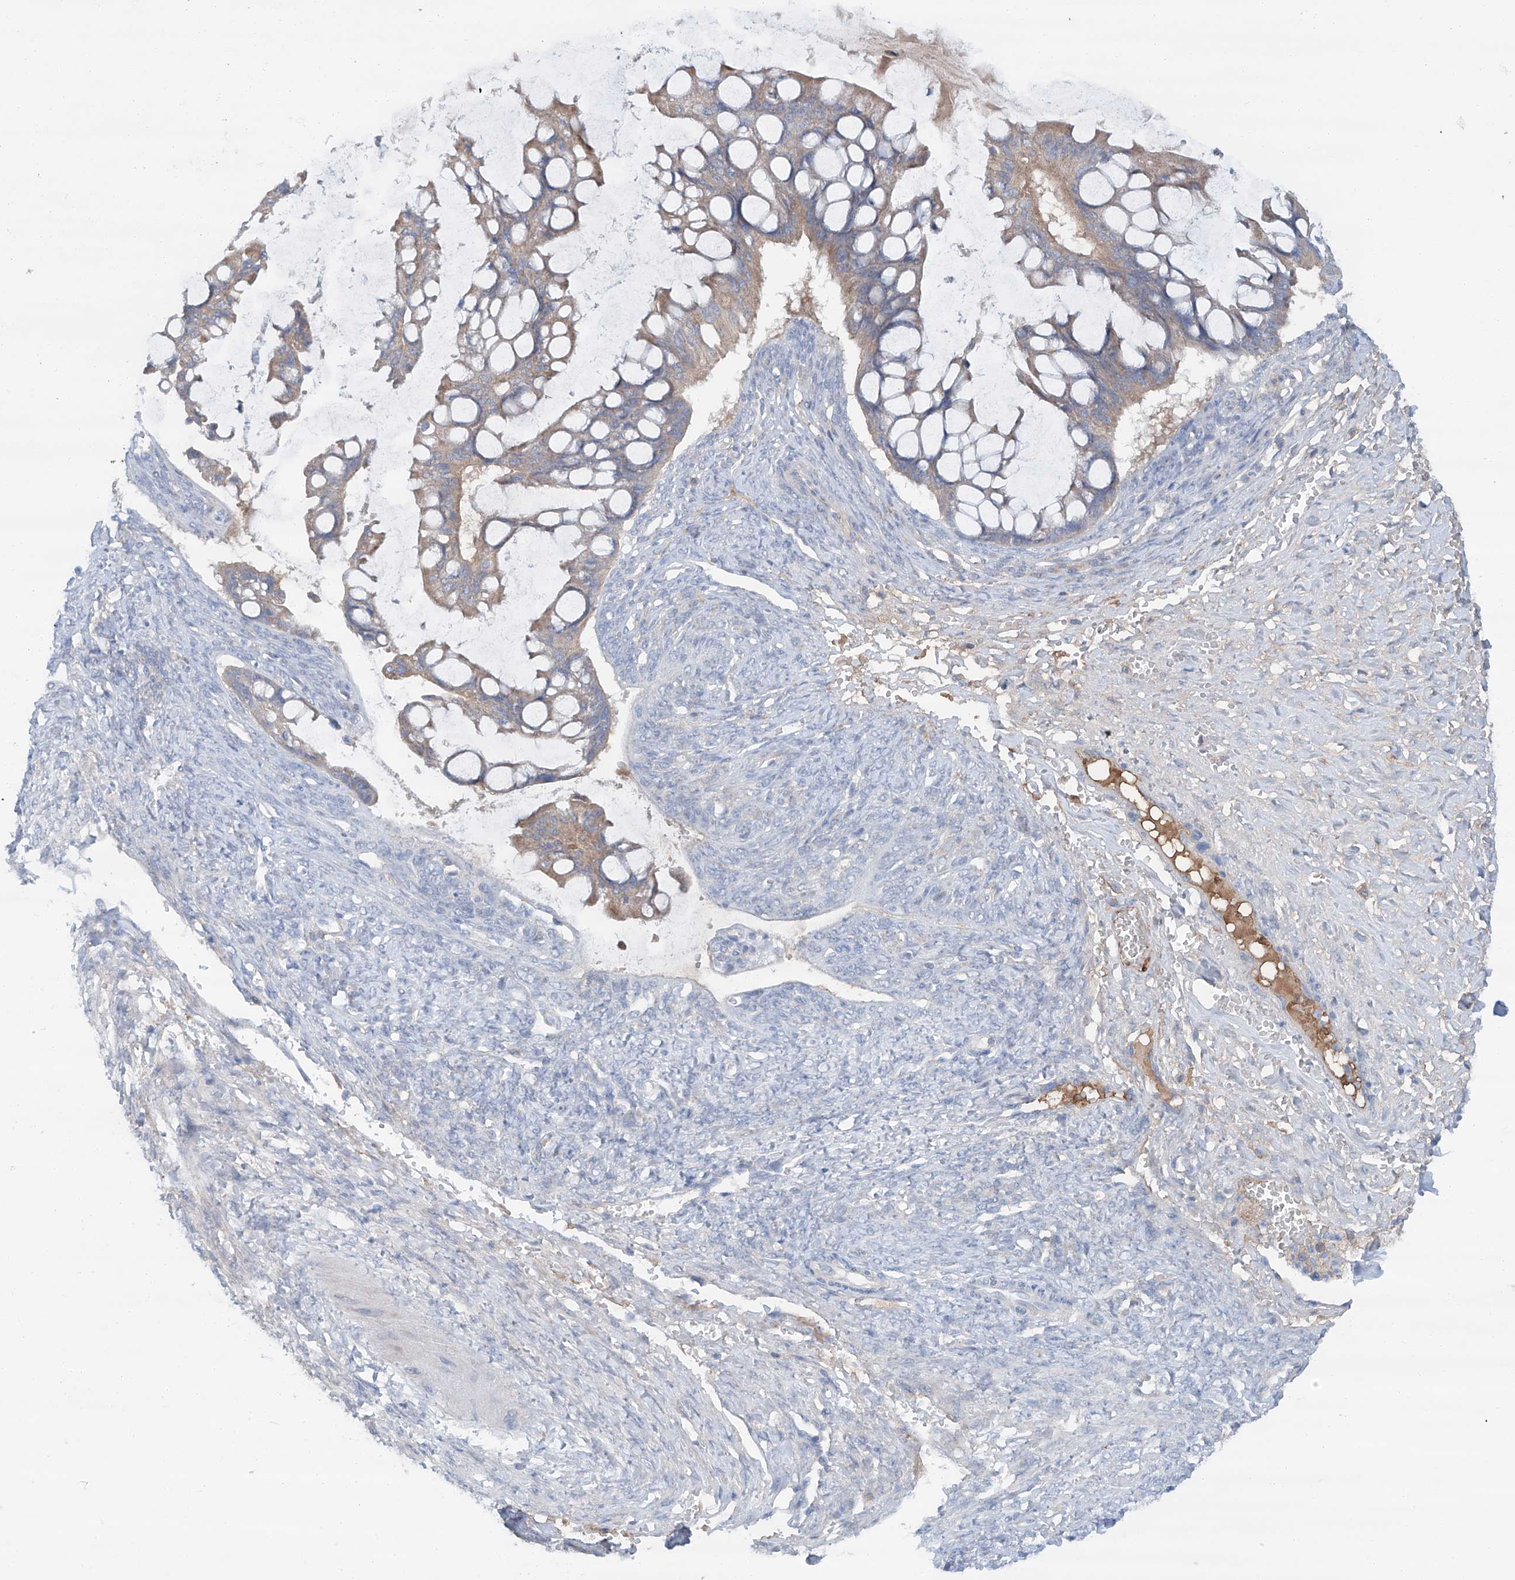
{"staining": {"intensity": "weak", "quantity": ">75%", "location": "cytoplasmic/membranous"}, "tissue": "ovarian cancer", "cell_type": "Tumor cells", "image_type": "cancer", "snomed": [{"axis": "morphology", "description": "Cystadenocarcinoma, mucinous, NOS"}, {"axis": "topography", "description": "Ovary"}], "caption": "IHC staining of ovarian cancer (mucinous cystadenocarcinoma), which shows low levels of weak cytoplasmic/membranous positivity in about >75% of tumor cells indicating weak cytoplasmic/membranous protein expression. The staining was performed using DAB (brown) for protein detection and nuclei were counterstained in hematoxylin (blue).", "gene": "SIX4", "patient": {"sex": "female", "age": 73}}